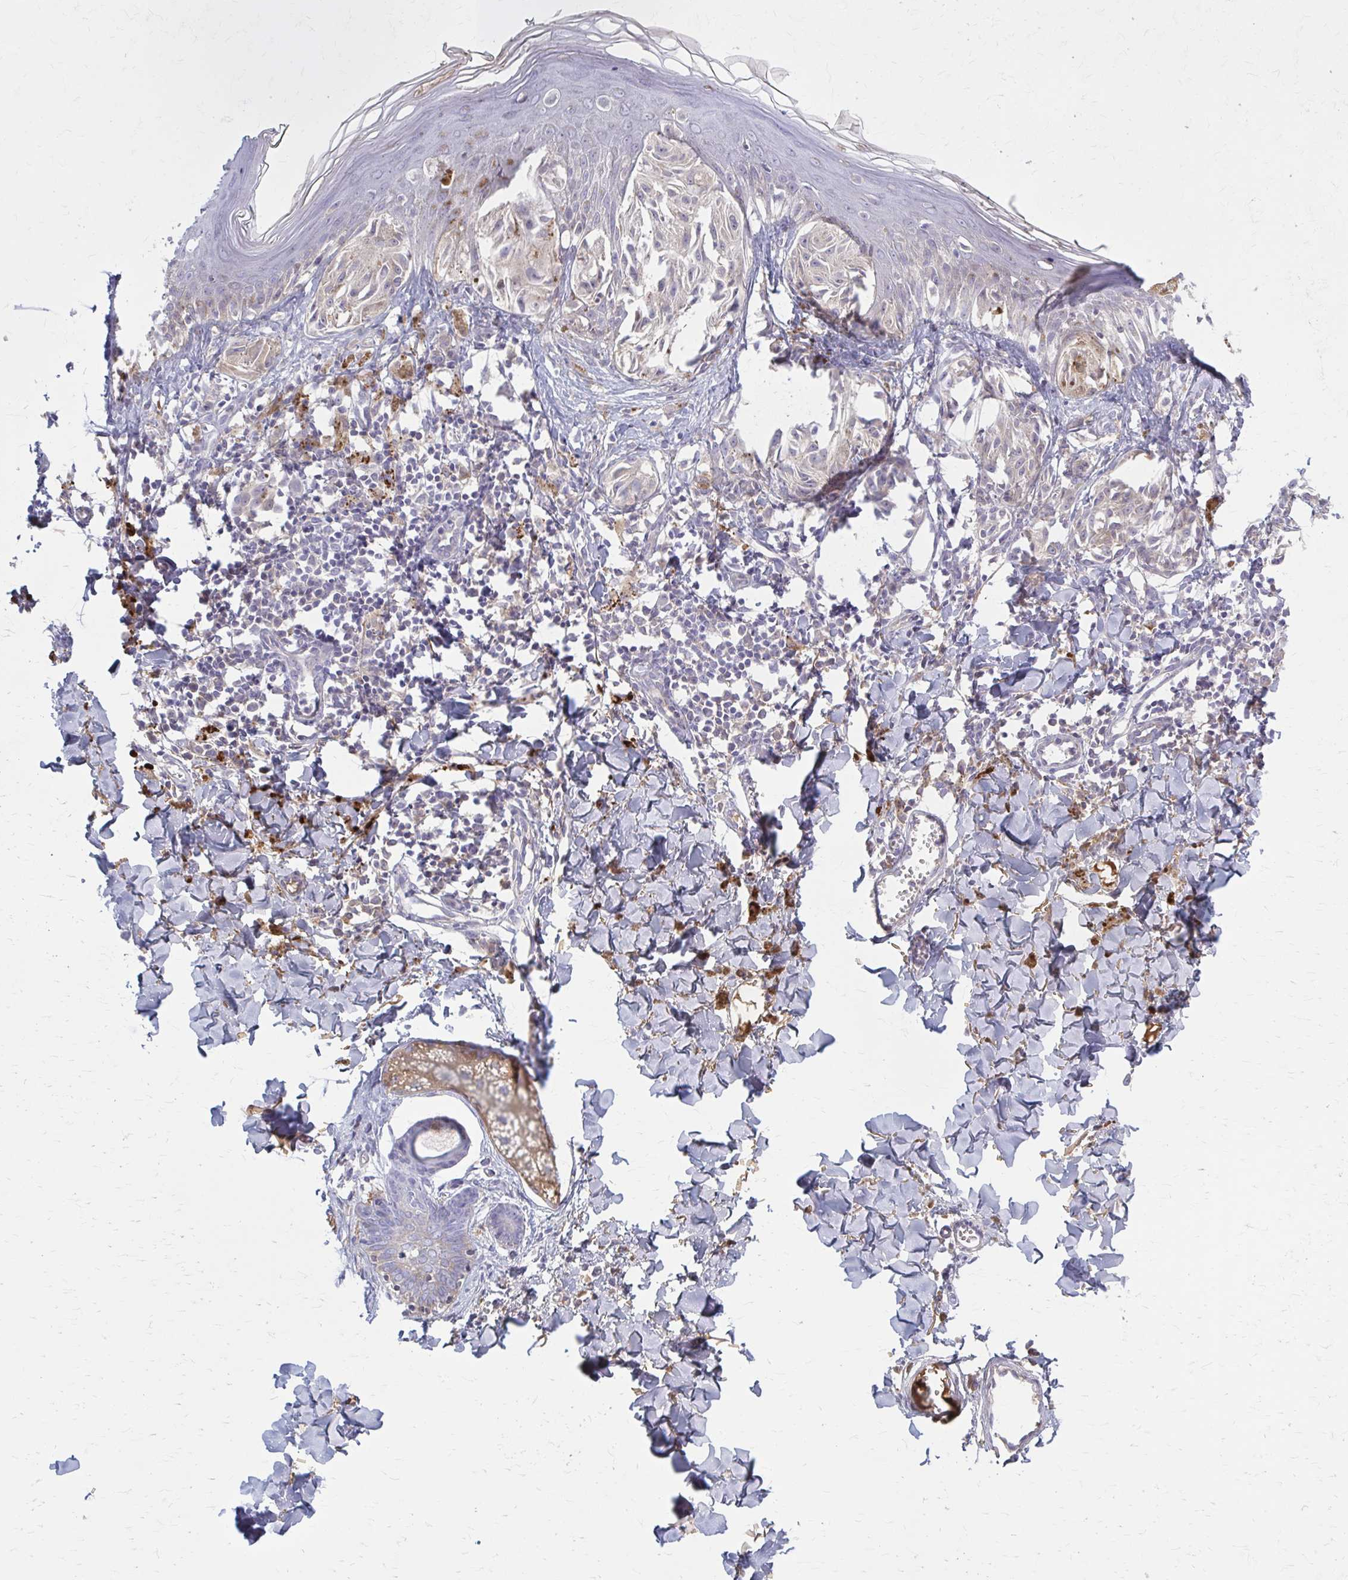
{"staining": {"intensity": "negative", "quantity": "none", "location": "none"}, "tissue": "melanoma", "cell_type": "Tumor cells", "image_type": "cancer", "snomed": [{"axis": "morphology", "description": "Malignant melanoma, NOS"}, {"axis": "topography", "description": "Skin"}], "caption": "A micrograph of human malignant melanoma is negative for staining in tumor cells.", "gene": "SERPIND1", "patient": {"sex": "female", "age": 38}}